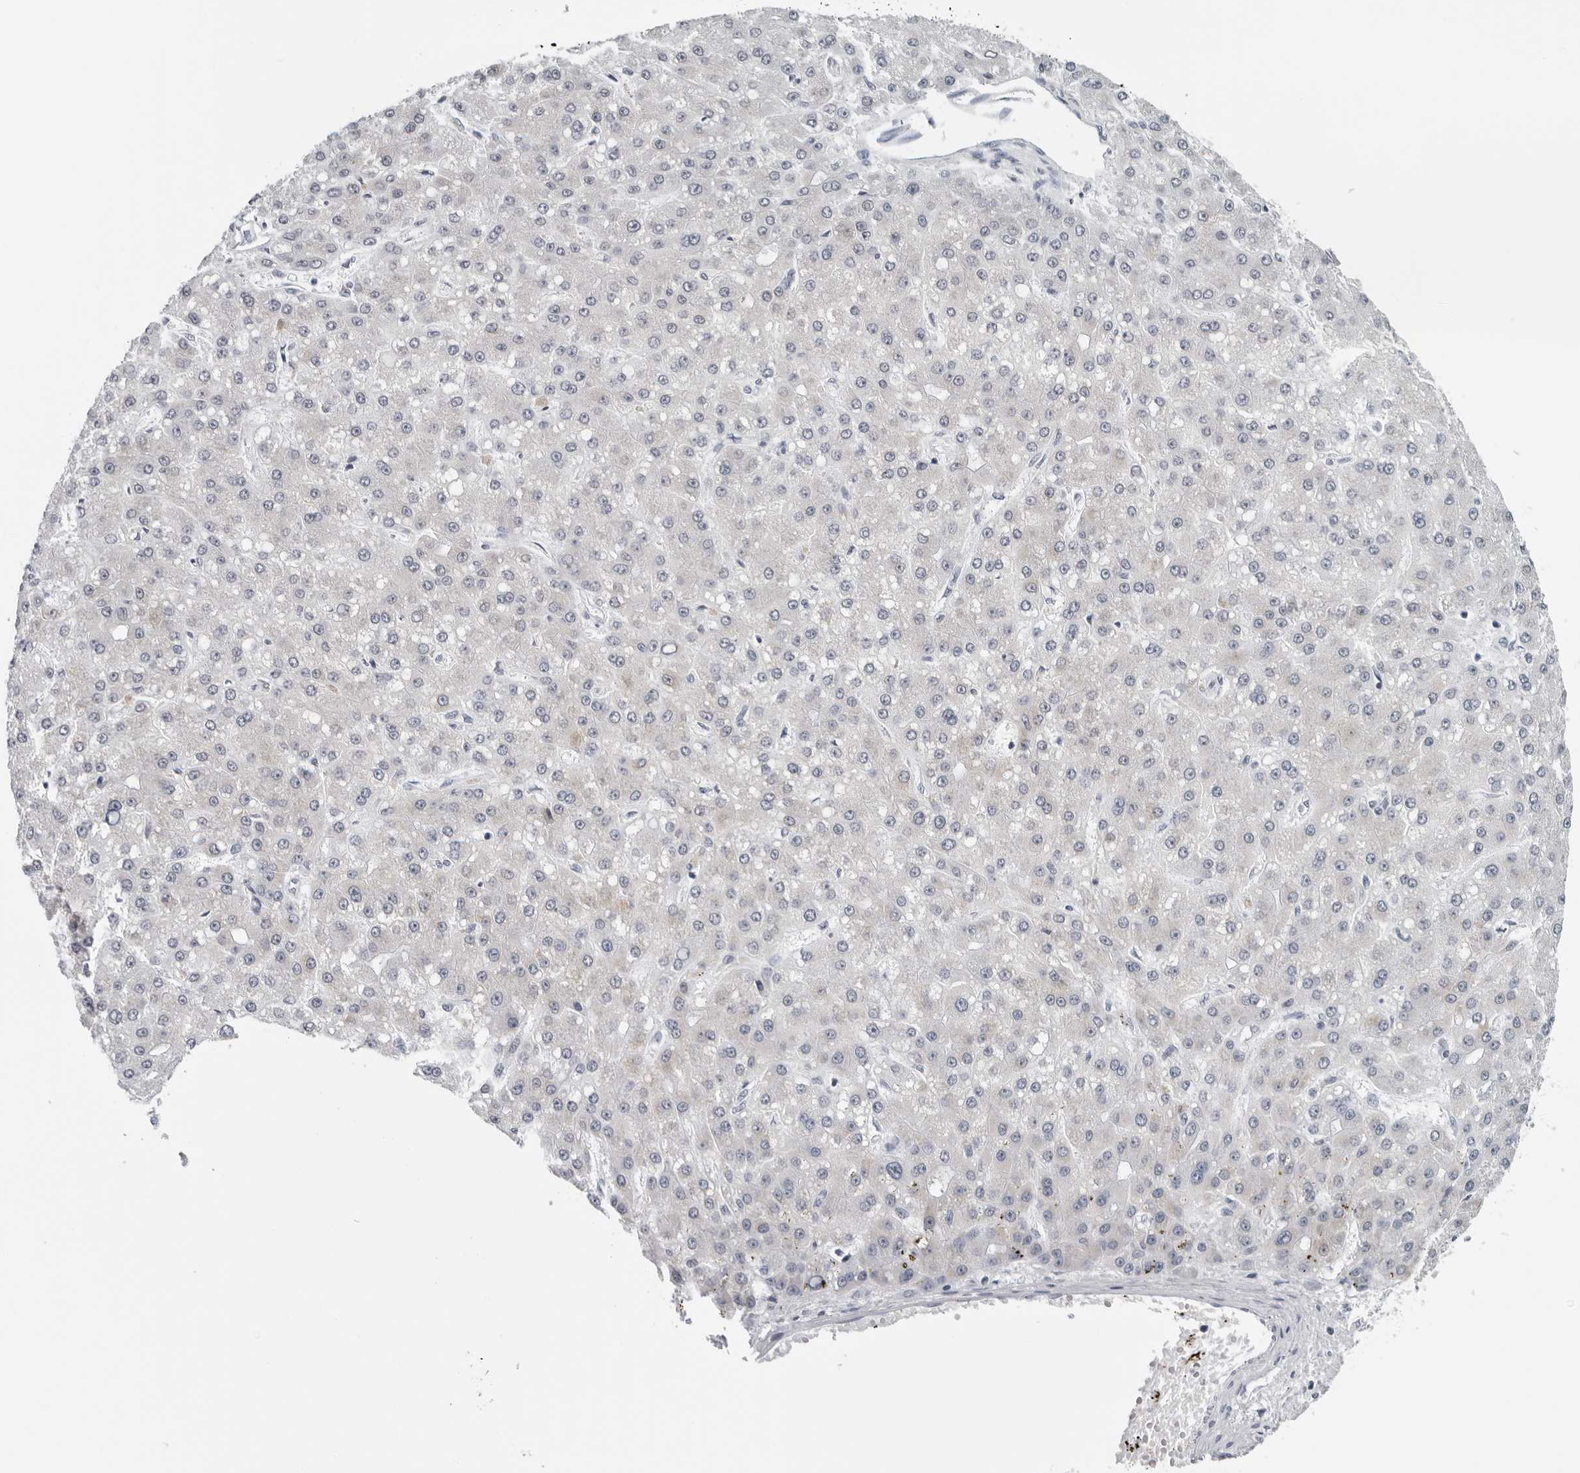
{"staining": {"intensity": "negative", "quantity": "none", "location": "none"}, "tissue": "liver cancer", "cell_type": "Tumor cells", "image_type": "cancer", "snomed": [{"axis": "morphology", "description": "Carcinoma, Hepatocellular, NOS"}, {"axis": "topography", "description": "Liver"}], "caption": "Micrograph shows no protein expression in tumor cells of hepatocellular carcinoma (liver) tissue.", "gene": "CPT2", "patient": {"sex": "male", "age": 67}}